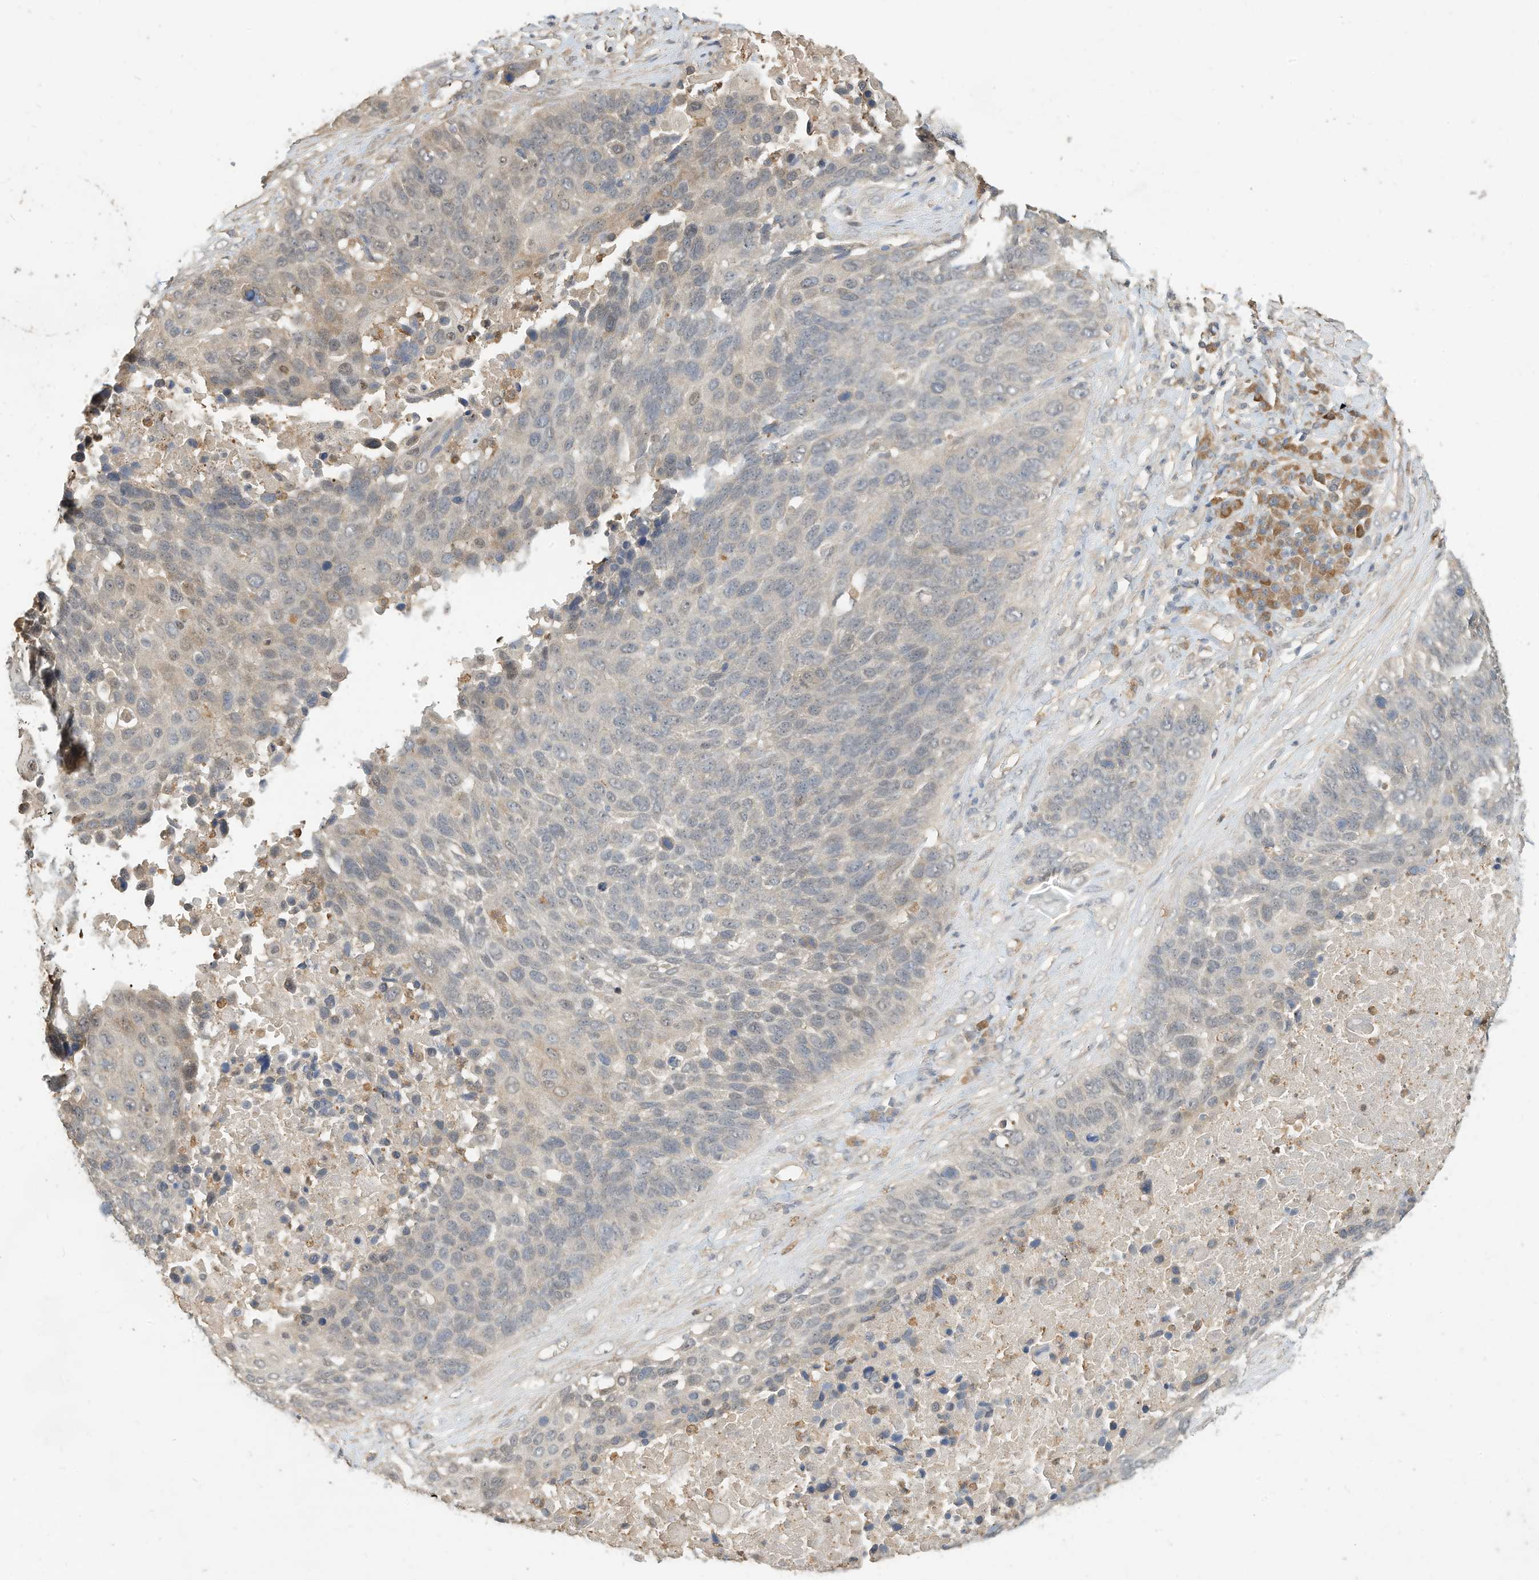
{"staining": {"intensity": "negative", "quantity": "none", "location": "none"}, "tissue": "lung cancer", "cell_type": "Tumor cells", "image_type": "cancer", "snomed": [{"axis": "morphology", "description": "Squamous cell carcinoma, NOS"}, {"axis": "topography", "description": "Lung"}], "caption": "DAB immunohistochemical staining of human lung cancer shows no significant expression in tumor cells. The staining was performed using DAB (3,3'-diaminobenzidine) to visualize the protein expression in brown, while the nuclei were stained in blue with hematoxylin (Magnification: 20x).", "gene": "OFD1", "patient": {"sex": "male", "age": 66}}